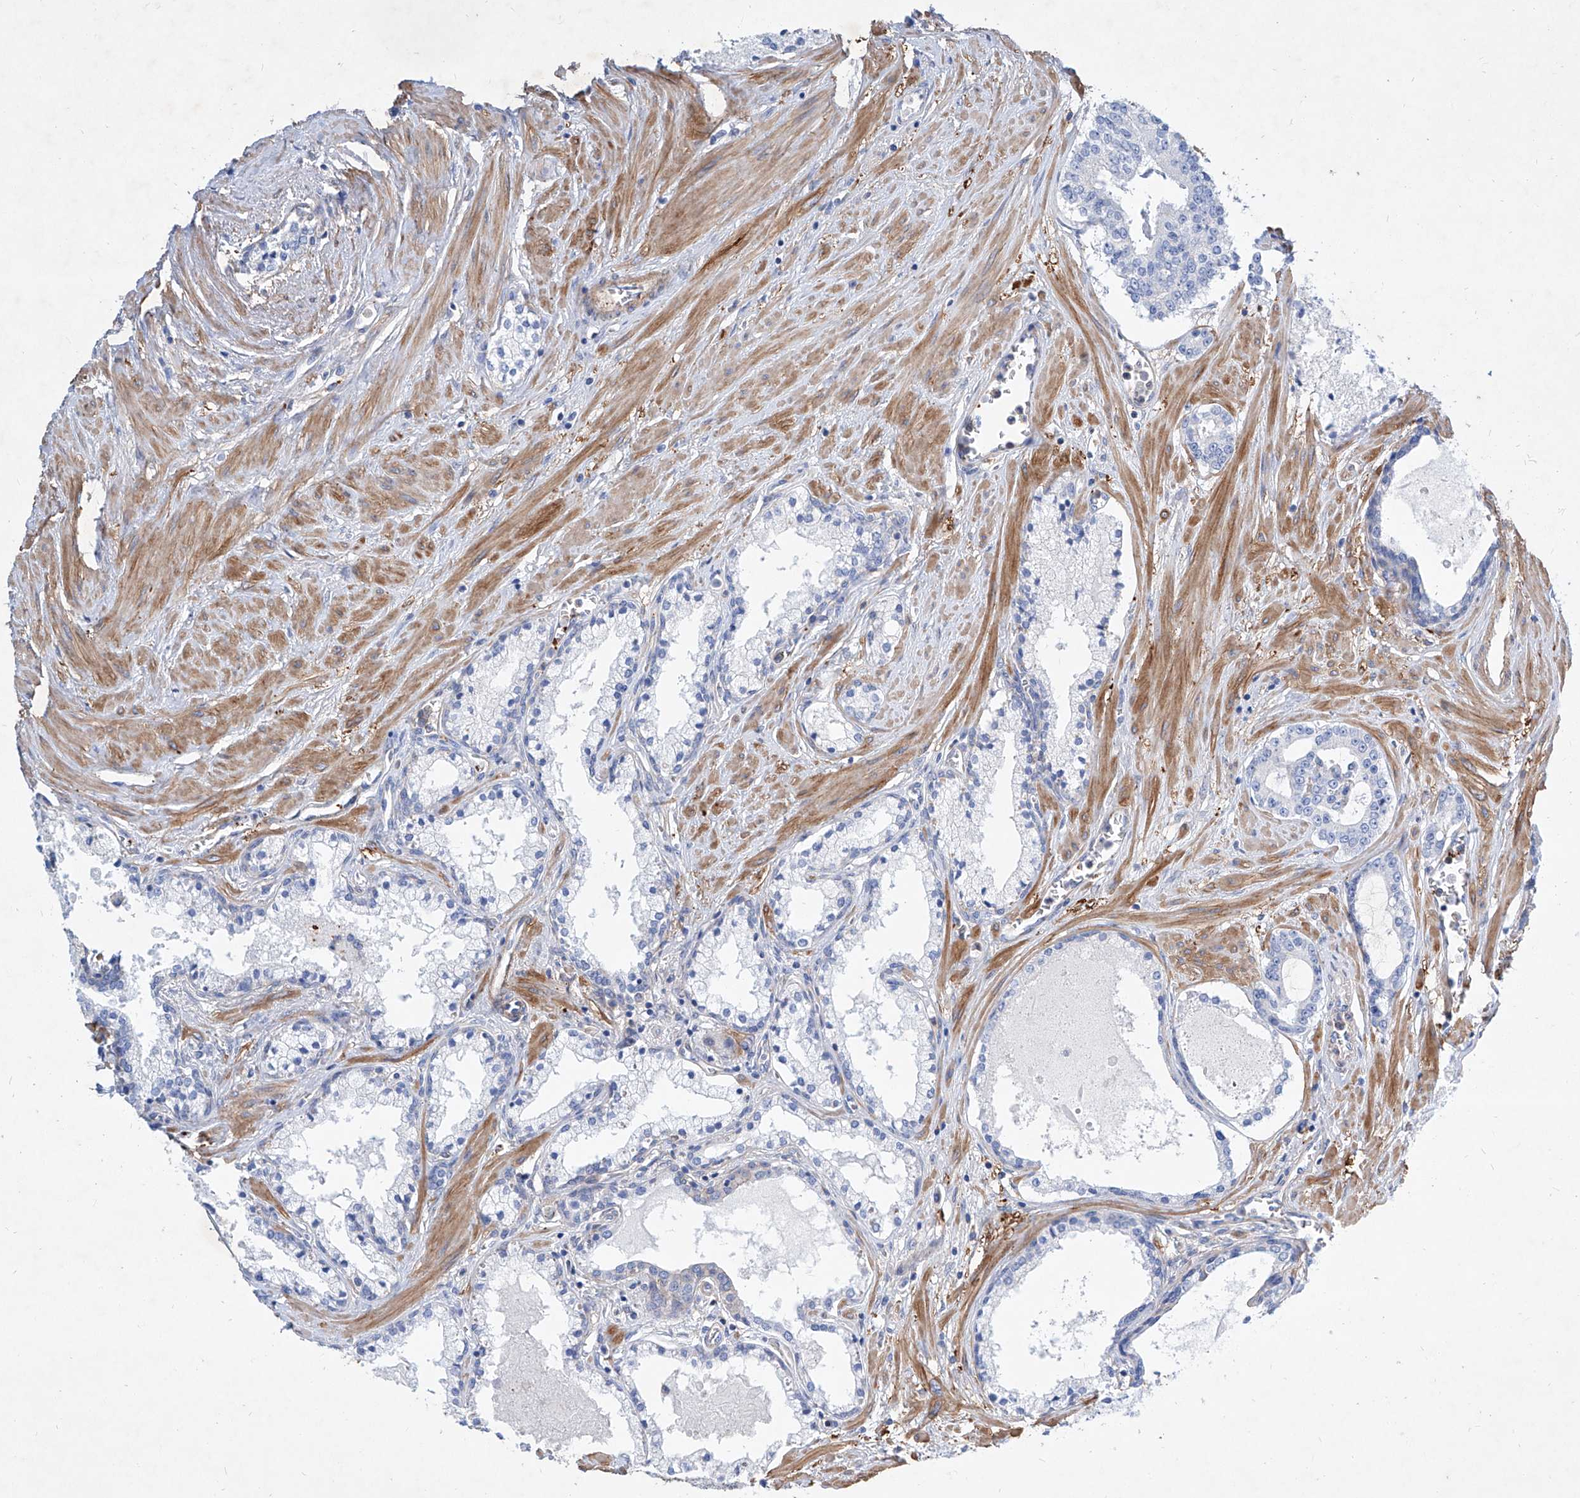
{"staining": {"intensity": "negative", "quantity": "none", "location": "none"}, "tissue": "prostate cancer", "cell_type": "Tumor cells", "image_type": "cancer", "snomed": [{"axis": "morphology", "description": "Adenocarcinoma, High grade"}, {"axis": "topography", "description": "Prostate"}], "caption": "This is an IHC micrograph of adenocarcinoma (high-grade) (prostate). There is no expression in tumor cells.", "gene": "TAS2R60", "patient": {"sex": "male", "age": 58}}